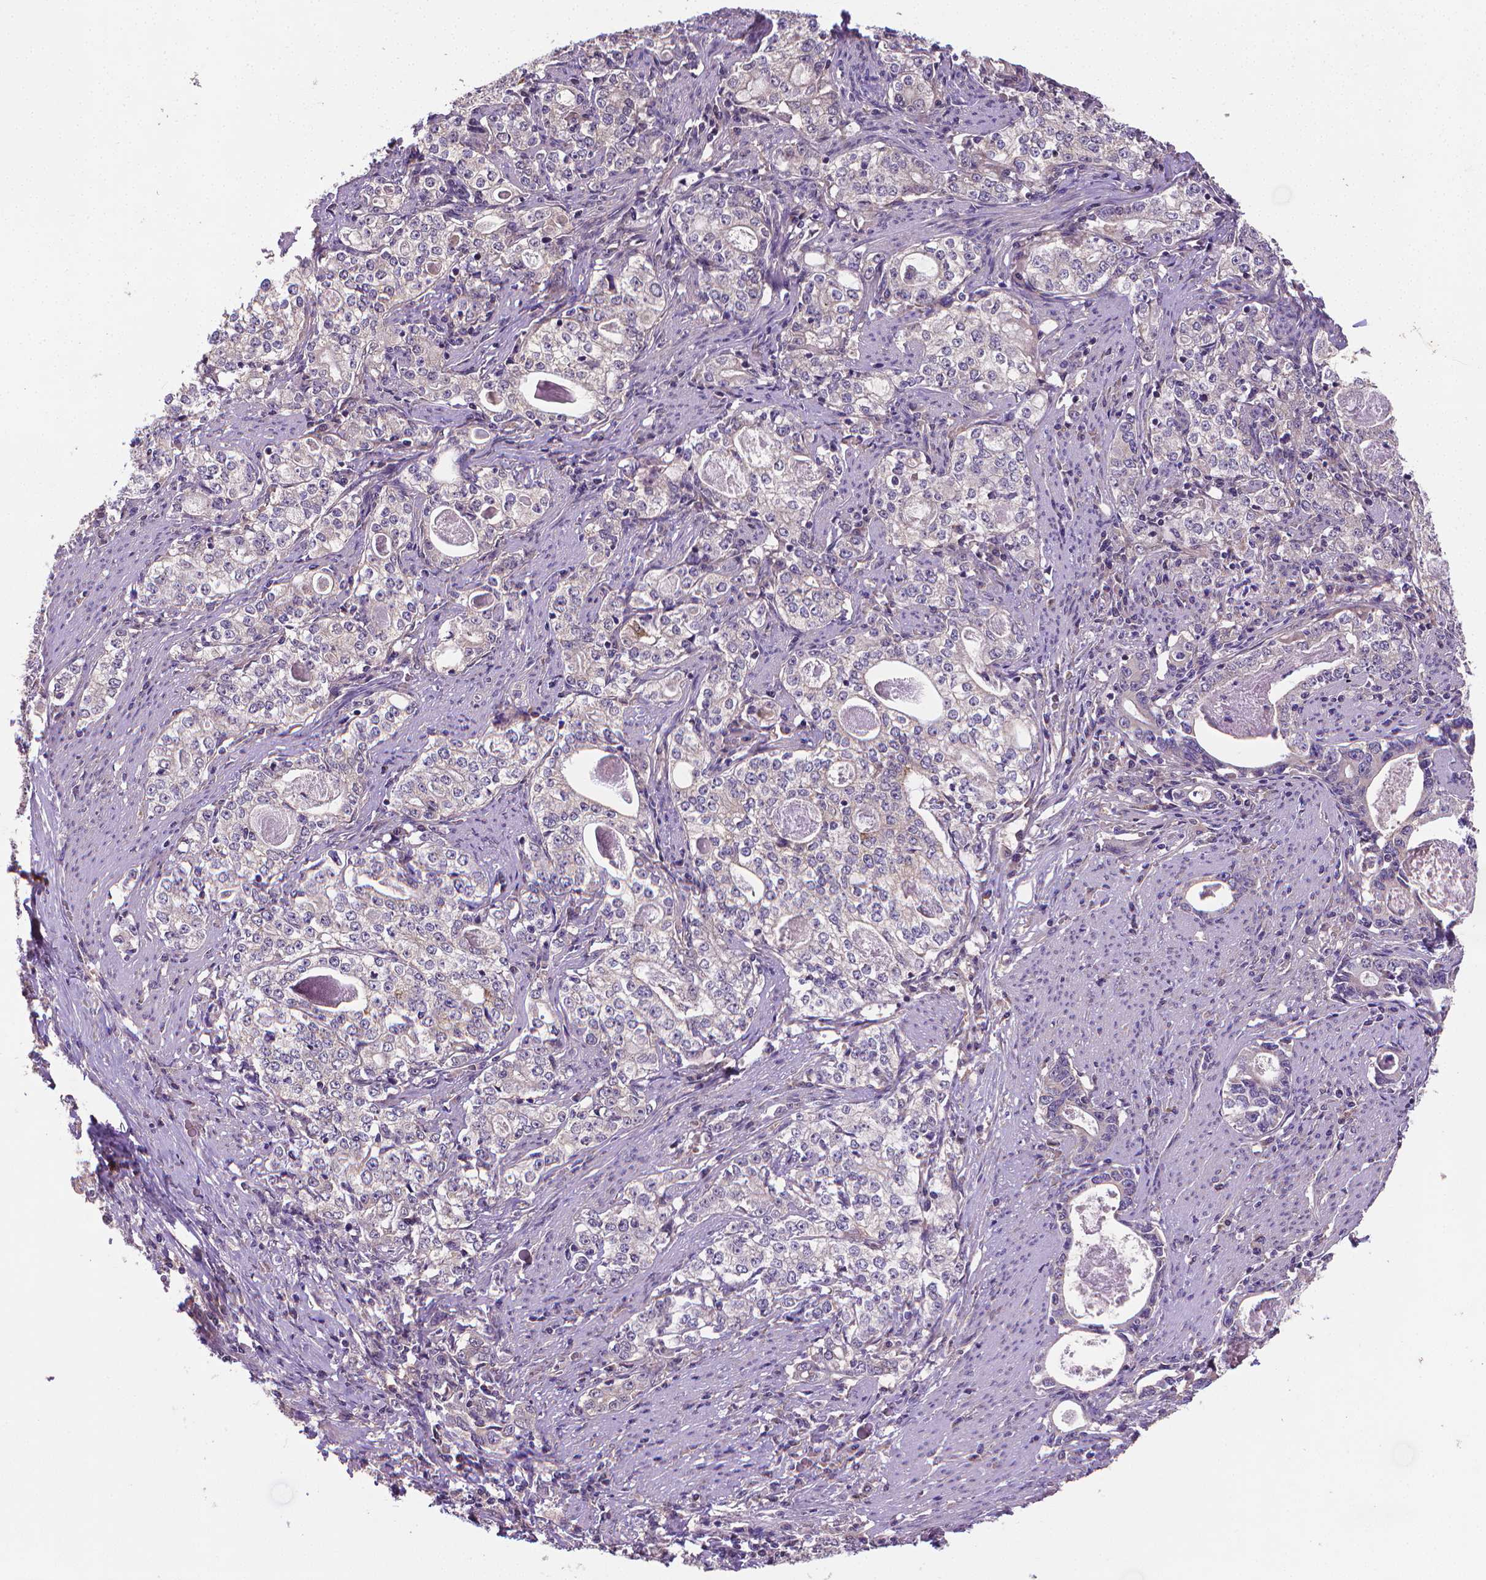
{"staining": {"intensity": "negative", "quantity": "none", "location": "none"}, "tissue": "stomach cancer", "cell_type": "Tumor cells", "image_type": "cancer", "snomed": [{"axis": "morphology", "description": "Adenocarcinoma, NOS"}, {"axis": "topography", "description": "Stomach, lower"}], "caption": "The photomicrograph displays no significant positivity in tumor cells of stomach cancer. (DAB (3,3'-diaminobenzidine) IHC with hematoxylin counter stain).", "gene": "GPR63", "patient": {"sex": "female", "age": 72}}